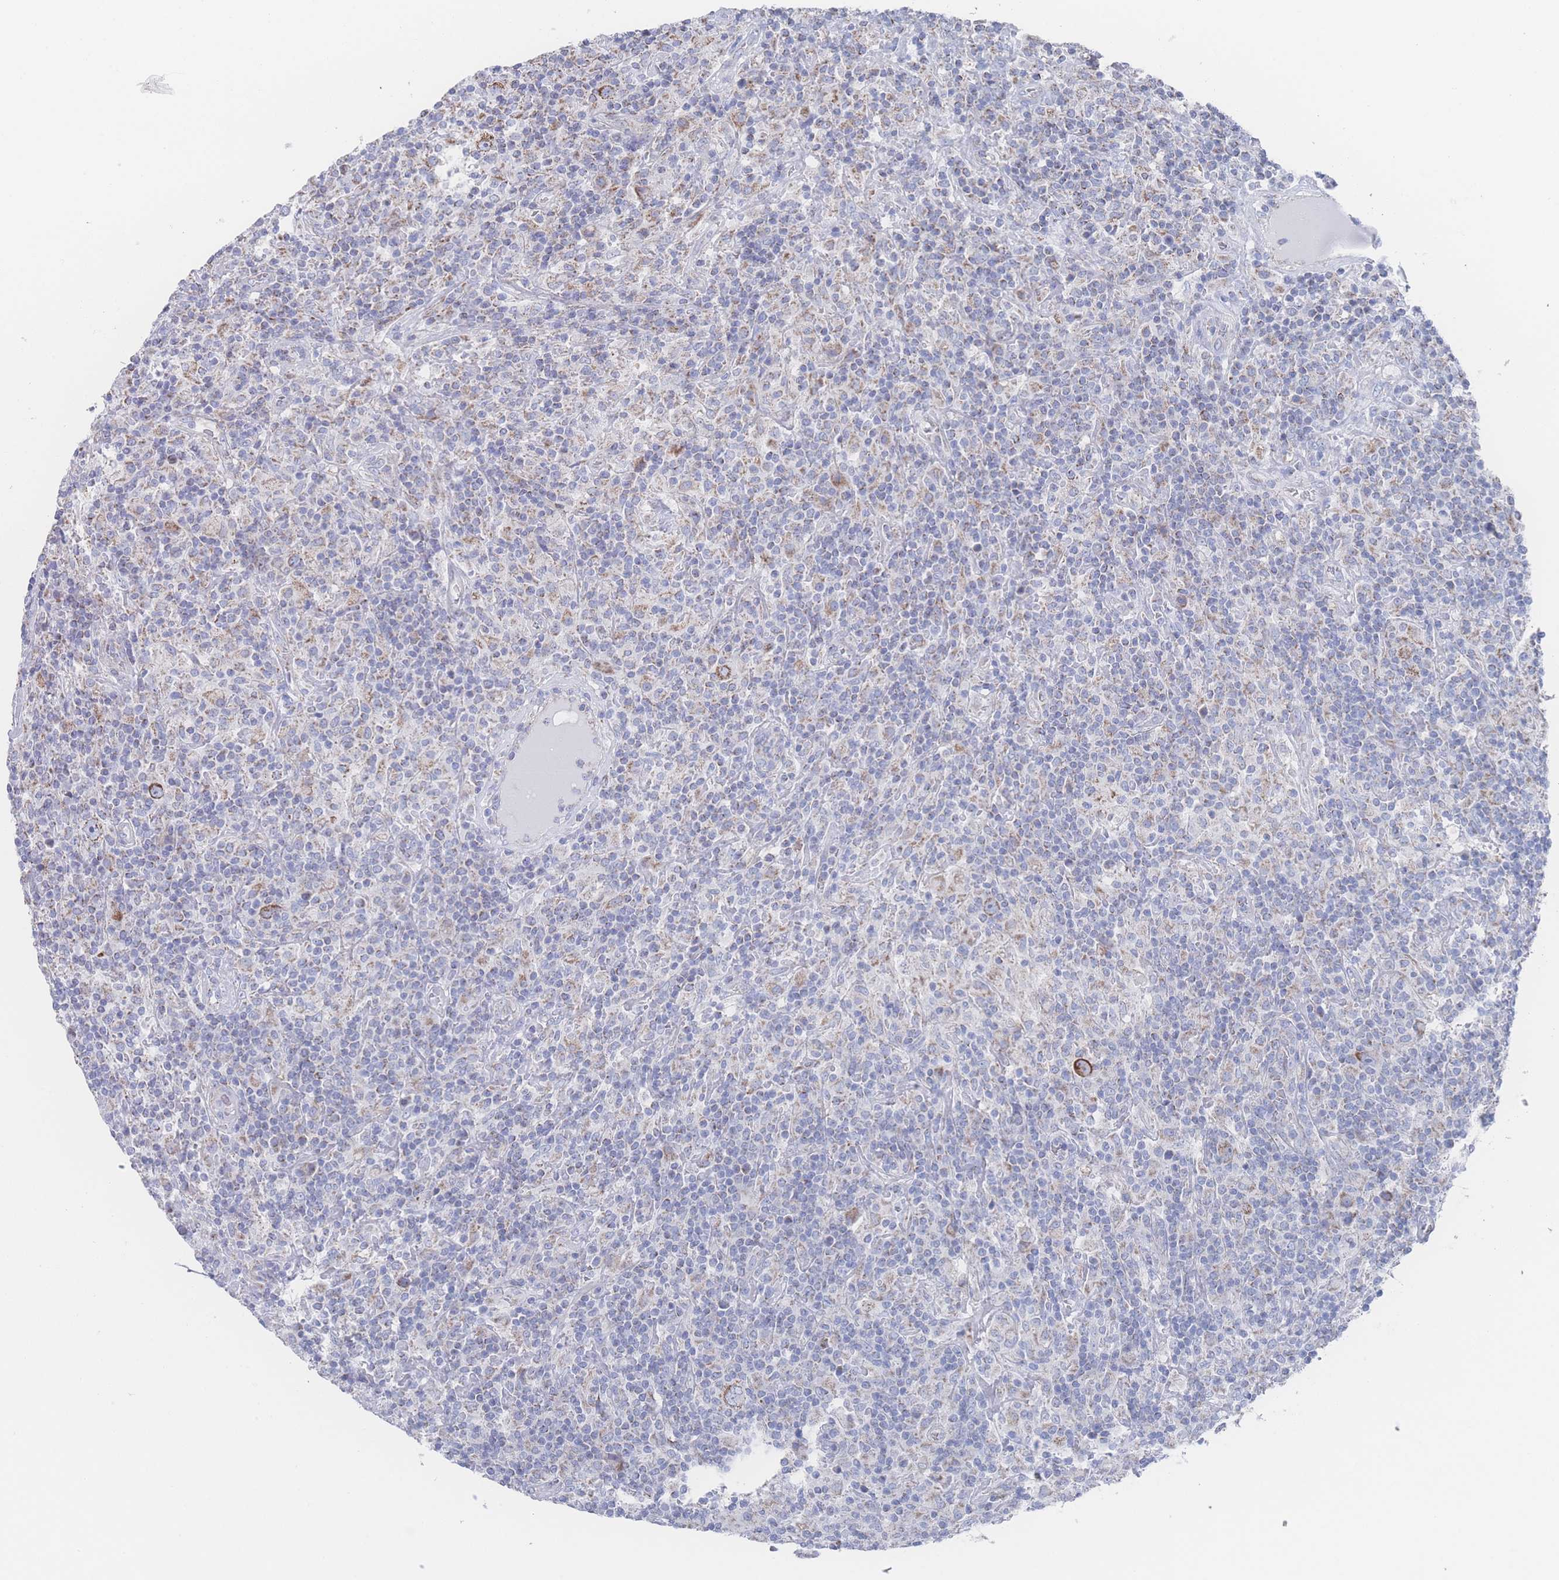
{"staining": {"intensity": "strong", "quantity": "25%-75%", "location": "cytoplasmic/membranous"}, "tissue": "lymphoma", "cell_type": "Tumor cells", "image_type": "cancer", "snomed": [{"axis": "morphology", "description": "Hodgkin's disease, NOS"}, {"axis": "topography", "description": "Lymph node"}], "caption": "Hodgkin's disease was stained to show a protein in brown. There is high levels of strong cytoplasmic/membranous staining in about 25%-75% of tumor cells. The staining is performed using DAB (3,3'-diaminobenzidine) brown chromogen to label protein expression. The nuclei are counter-stained blue using hematoxylin.", "gene": "SNPH", "patient": {"sex": "male", "age": 70}}